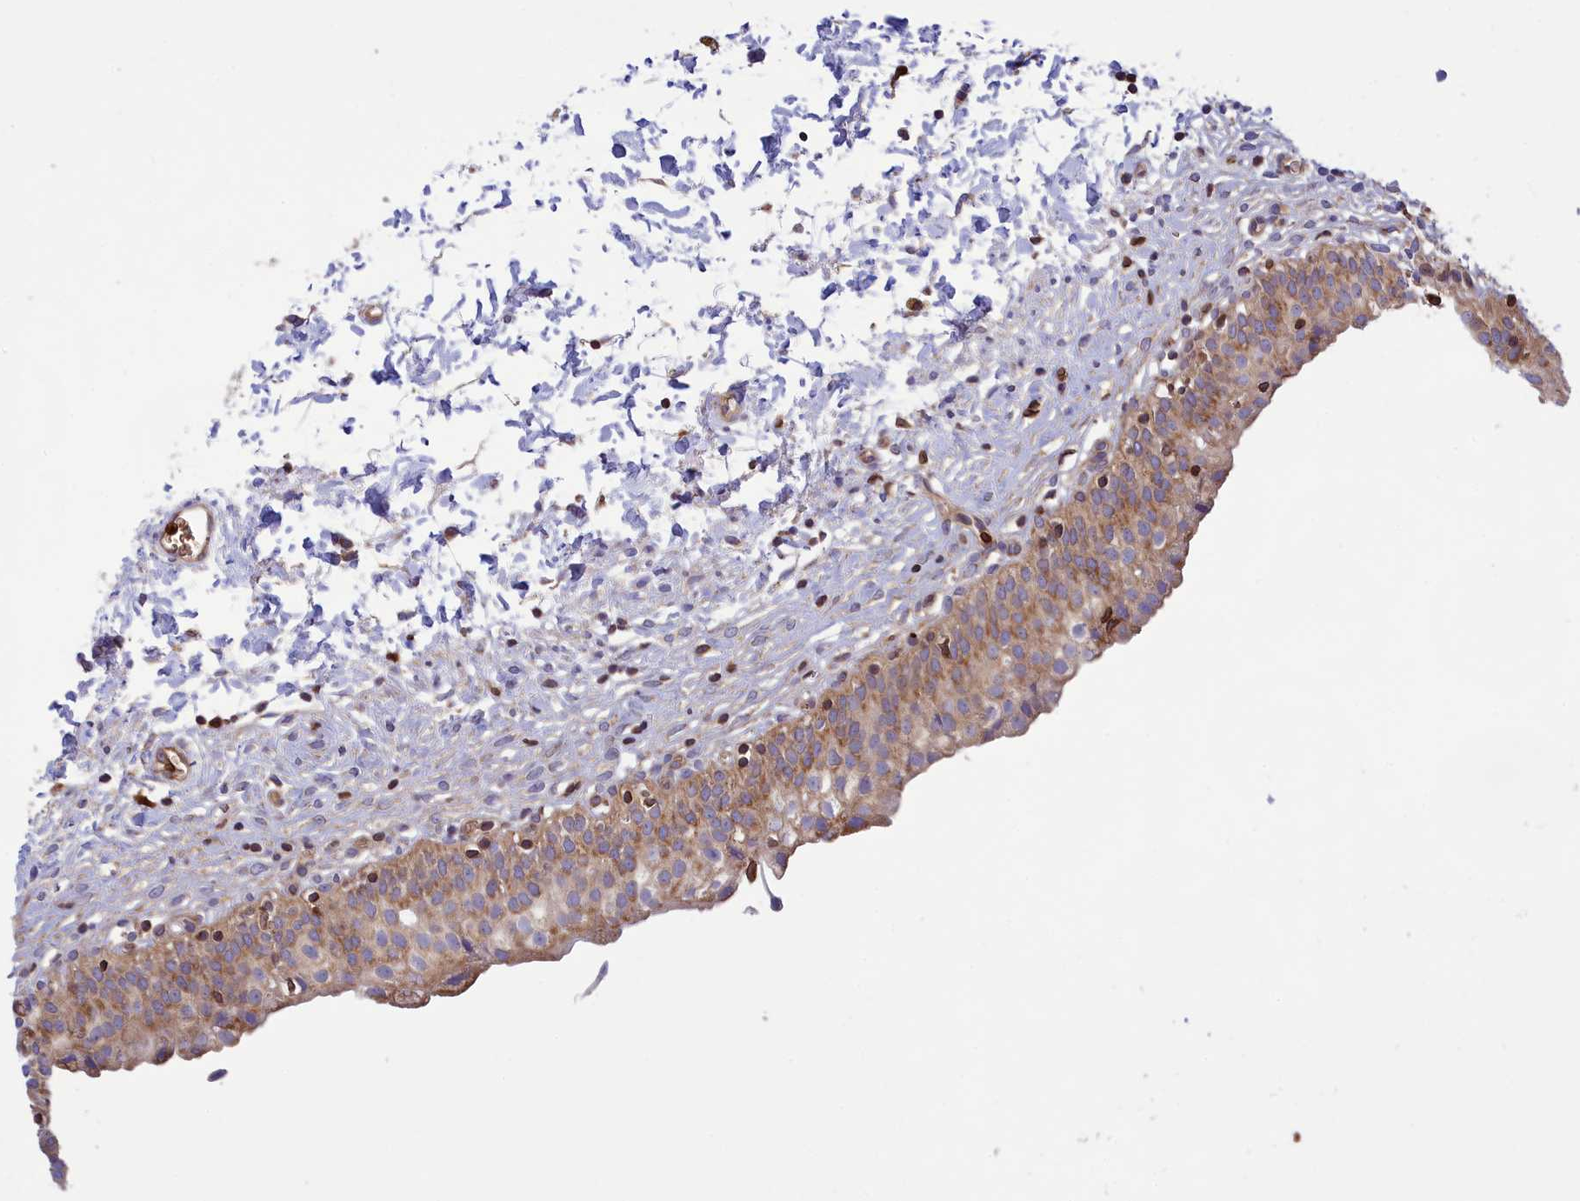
{"staining": {"intensity": "moderate", "quantity": "25%-75%", "location": "cytoplasmic/membranous"}, "tissue": "urinary bladder", "cell_type": "Urothelial cells", "image_type": "normal", "snomed": [{"axis": "morphology", "description": "Normal tissue, NOS"}, {"axis": "topography", "description": "Urinary bladder"}], "caption": "Immunohistochemical staining of unremarkable urinary bladder shows moderate cytoplasmic/membranous protein staining in about 25%-75% of urothelial cells. (Brightfield microscopy of DAB IHC at high magnification).", "gene": "PKHD1L1", "patient": {"sex": "male", "age": 55}}